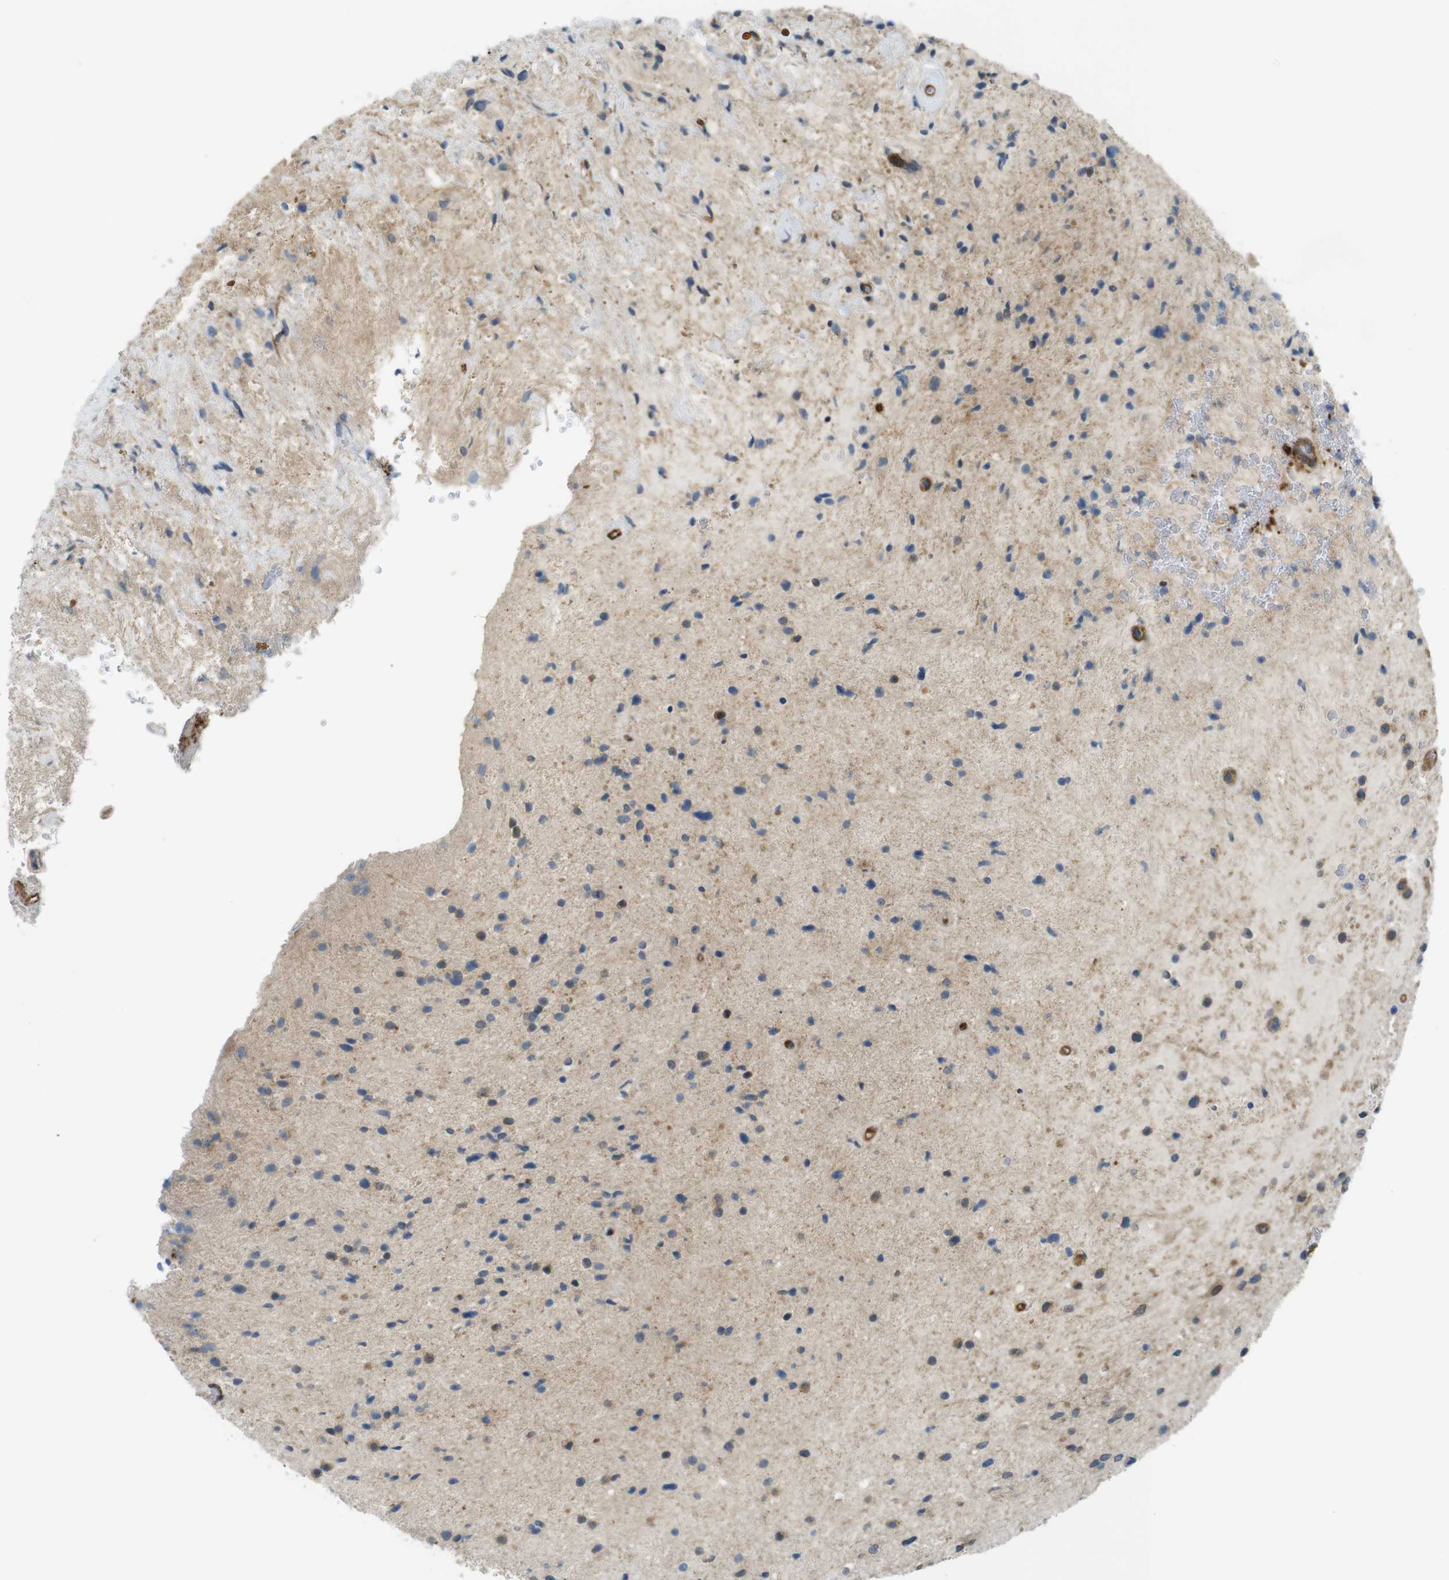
{"staining": {"intensity": "moderate", "quantity": "25%-75%", "location": "cytoplasmic/membranous"}, "tissue": "glioma", "cell_type": "Tumor cells", "image_type": "cancer", "snomed": [{"axis": "morphology", "description": "Glioma, malignant, High grade"}, {"axis": "topography", "description": "Brain"}], "caption": "Tumor cells reveal moderate cytoplasmic/membranous expression in approximately 25%-75% of cells in glioma. (Stains: DAB in brown, nuclei in blue, Microscopy: brightfield microscopy at high magnification).", "gene": "TSC1", "patient": {"sex": "male", "age": 33}}